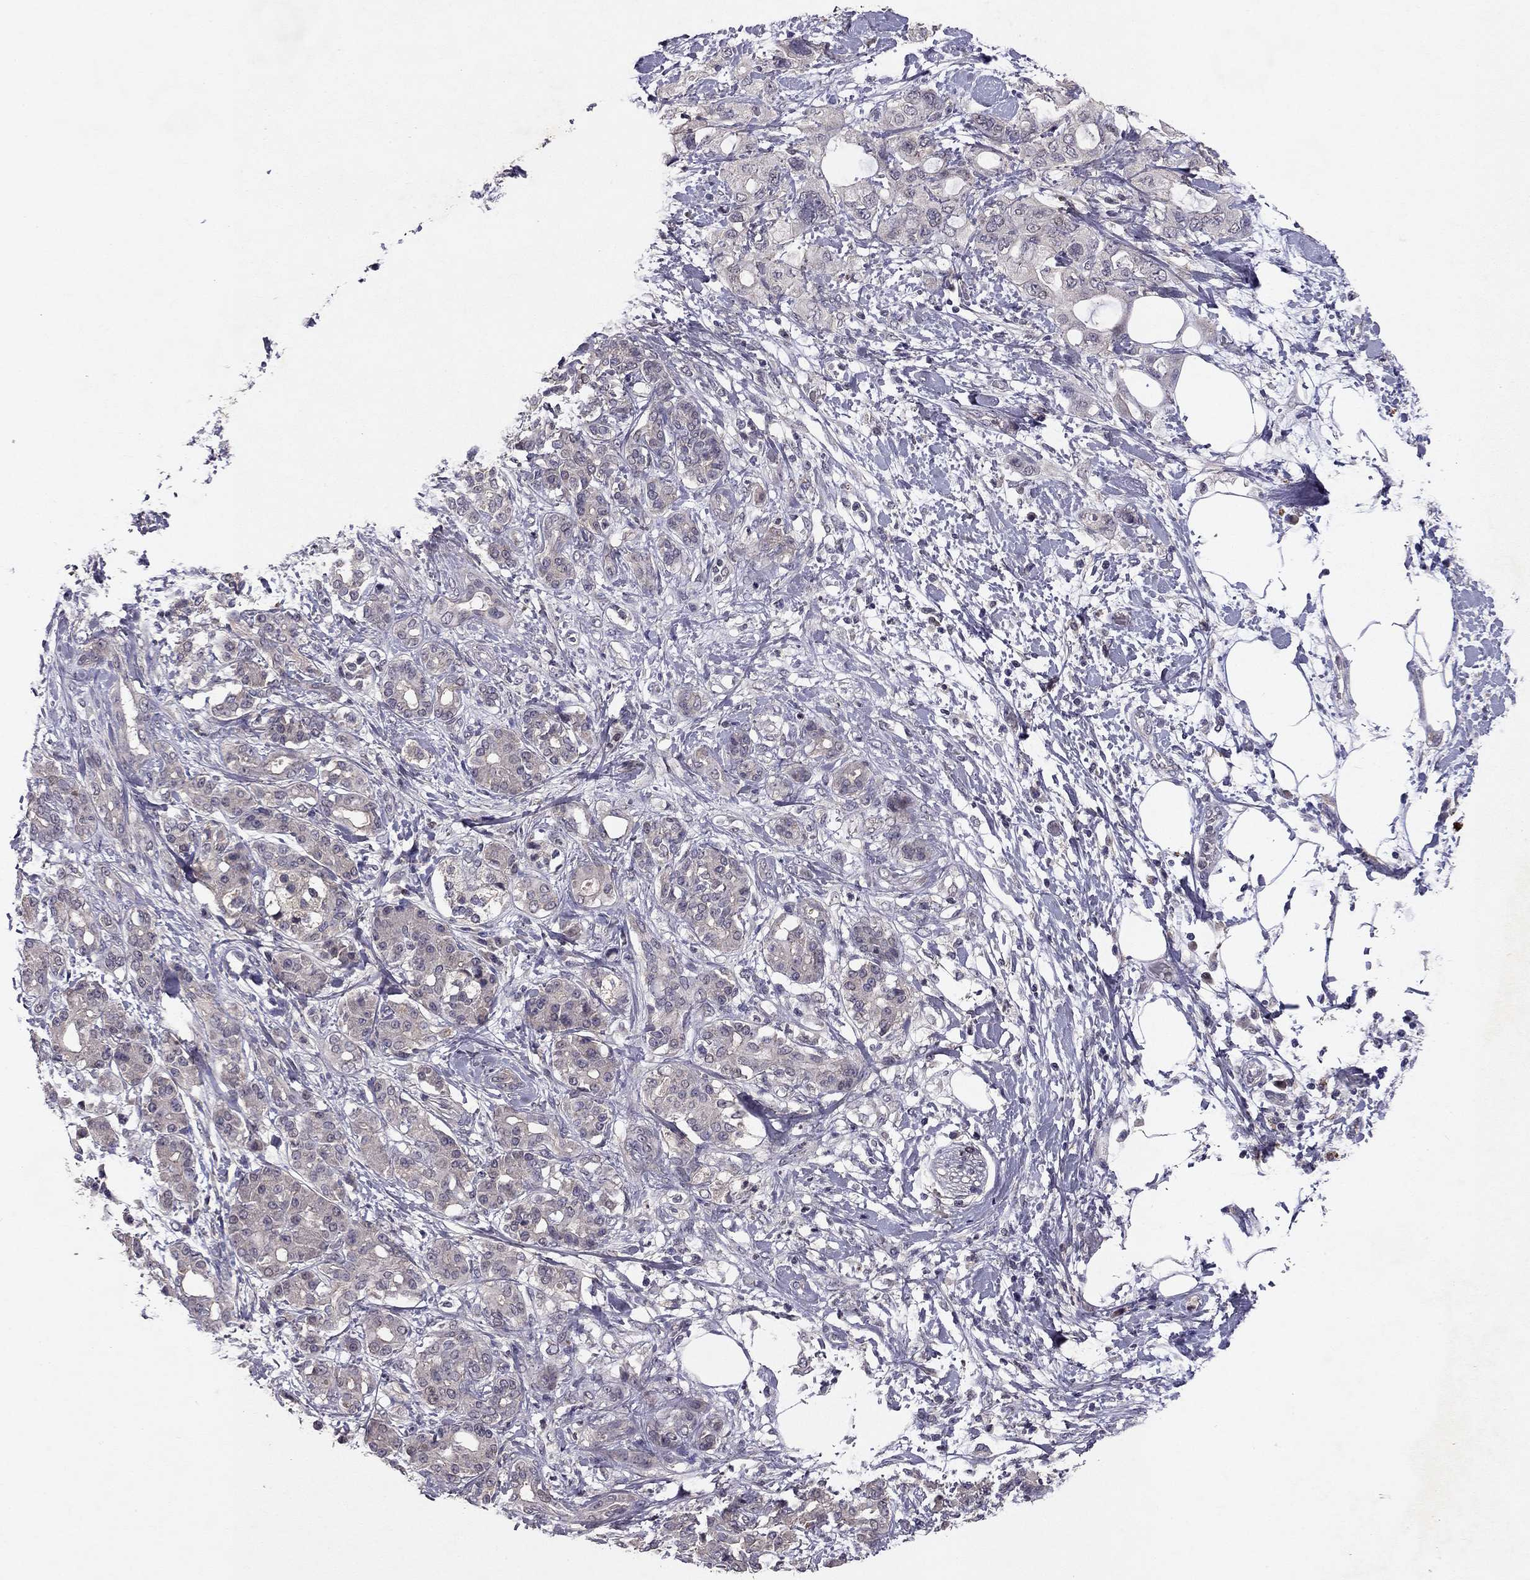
{"staining": {"intensity": "negative", "quantity": "none", "location": "none"}, "tissue": "pancreatic cancer", "cell_type": "Tumor cells", "image_type": "cancer", "snomed": [{"axis": "morphology", "description": "Adenocarcinoma, NOS"}, {"axis": "topography", "description": "Pancreas"}], "caption": "An immunohistochemistry (IHC) photomicrograph of pancreatic adenocarcinoma is shown. There is no staining in tumor cells of pancreatic adenocarcinoma. The staining is performed using DAB (3,3'-diaminobenzidine) brown chromogen with nuclei counter-stained in using hematoxylin.", "gene": "ESR2", "patient": {"sex": "female", "age": 56}}